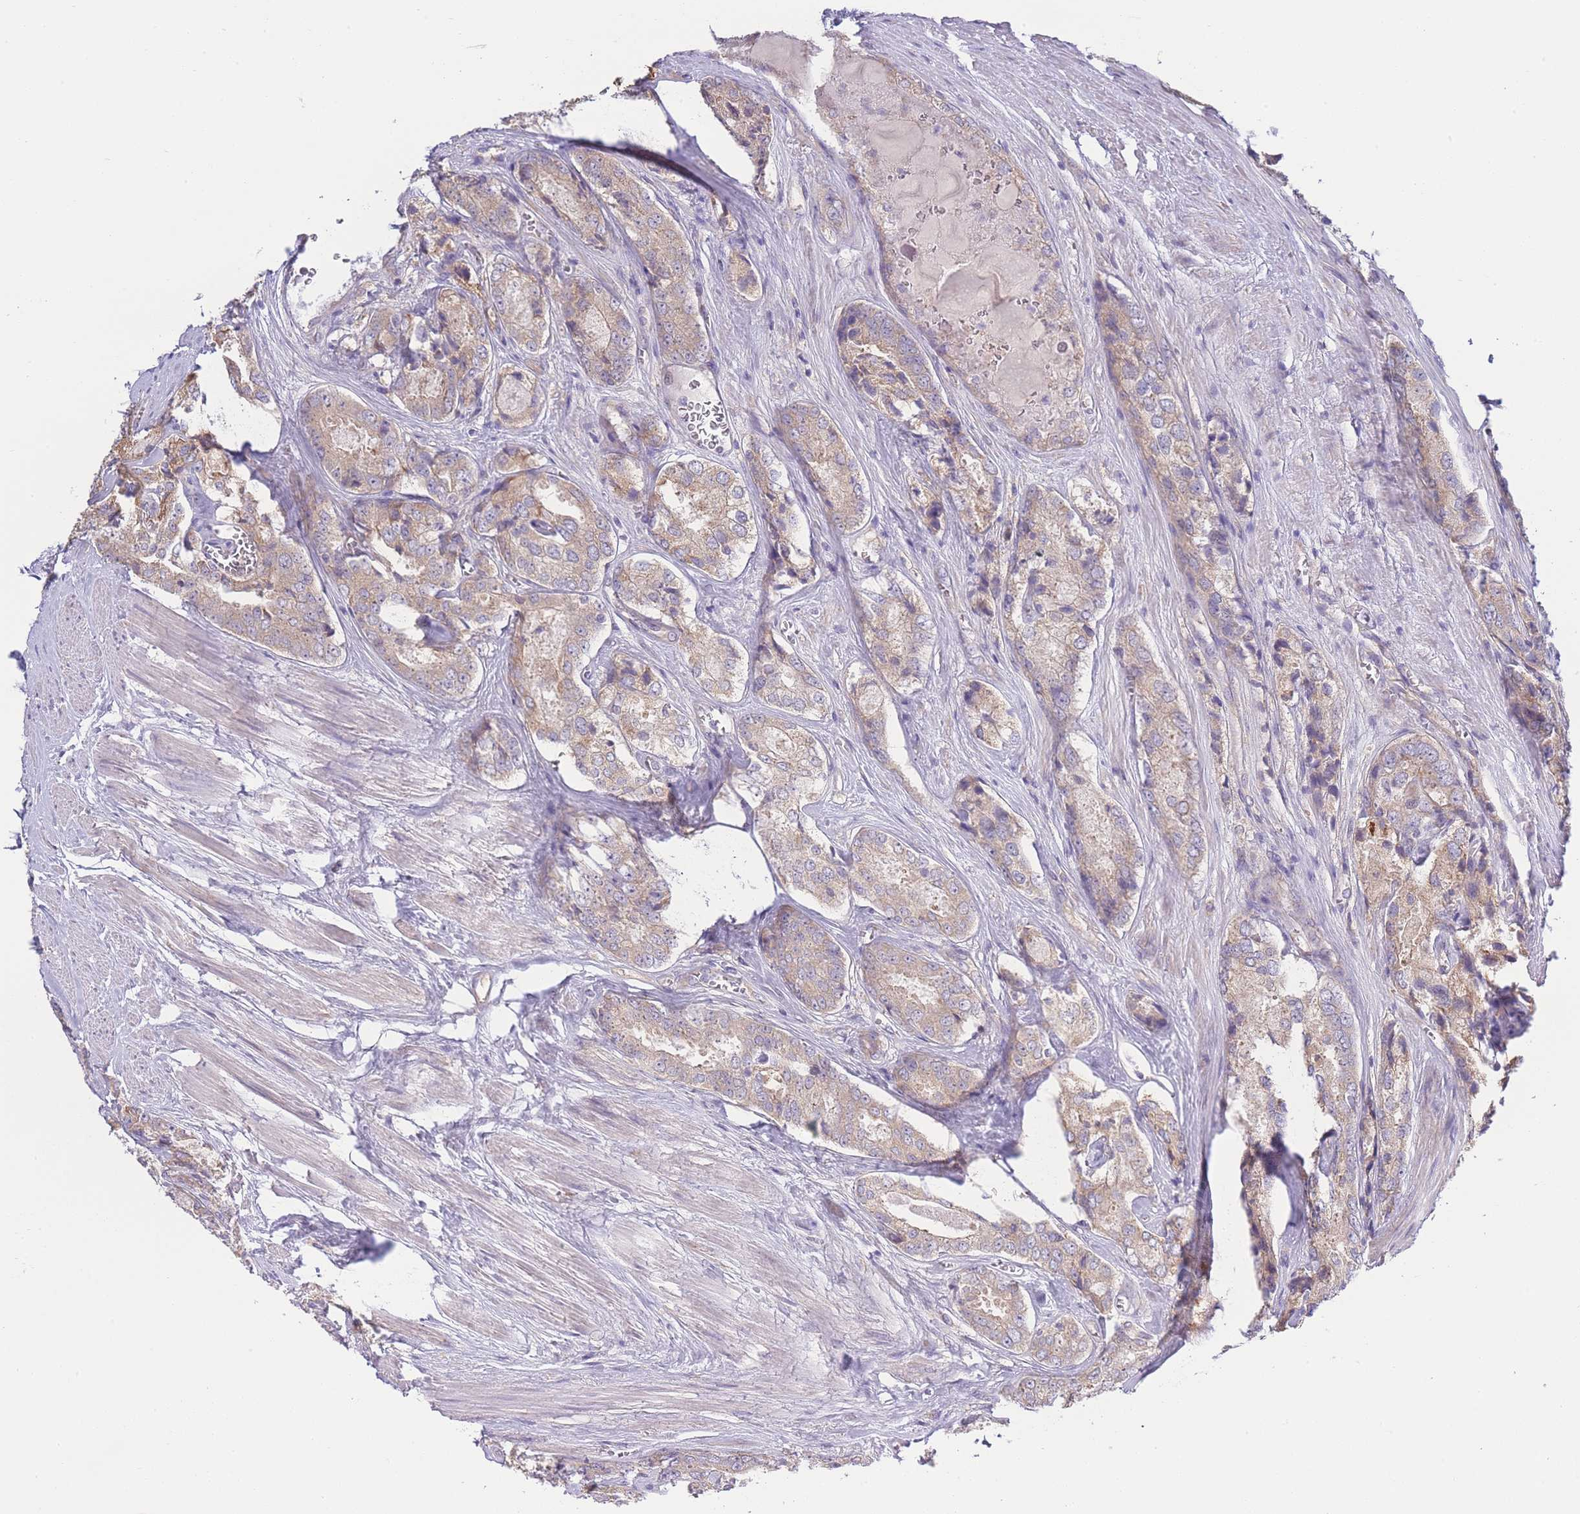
{"staining": {"intensity": "weak", "quantity": ">75%", "location": "cytoplasmic/membranous"}, "tissue": "prostate cancer", "cell_type": "Tumor cells", "image_type": "cancer", "snomed": [{"axis": "morphology", "description": "Adenocarcinoma, Low grade"}, {"axis": "topography", "description": "Prostate"}], "caption": "There is low levels of weak cytoplasmic/membranous staining in tumor cells of low-grade adenocarcinoma (prostate), as demonstrated by immunohistochemical staining (brown color).", "gene": "BEX1", "patient": {"sex": "male", "age": 68}}